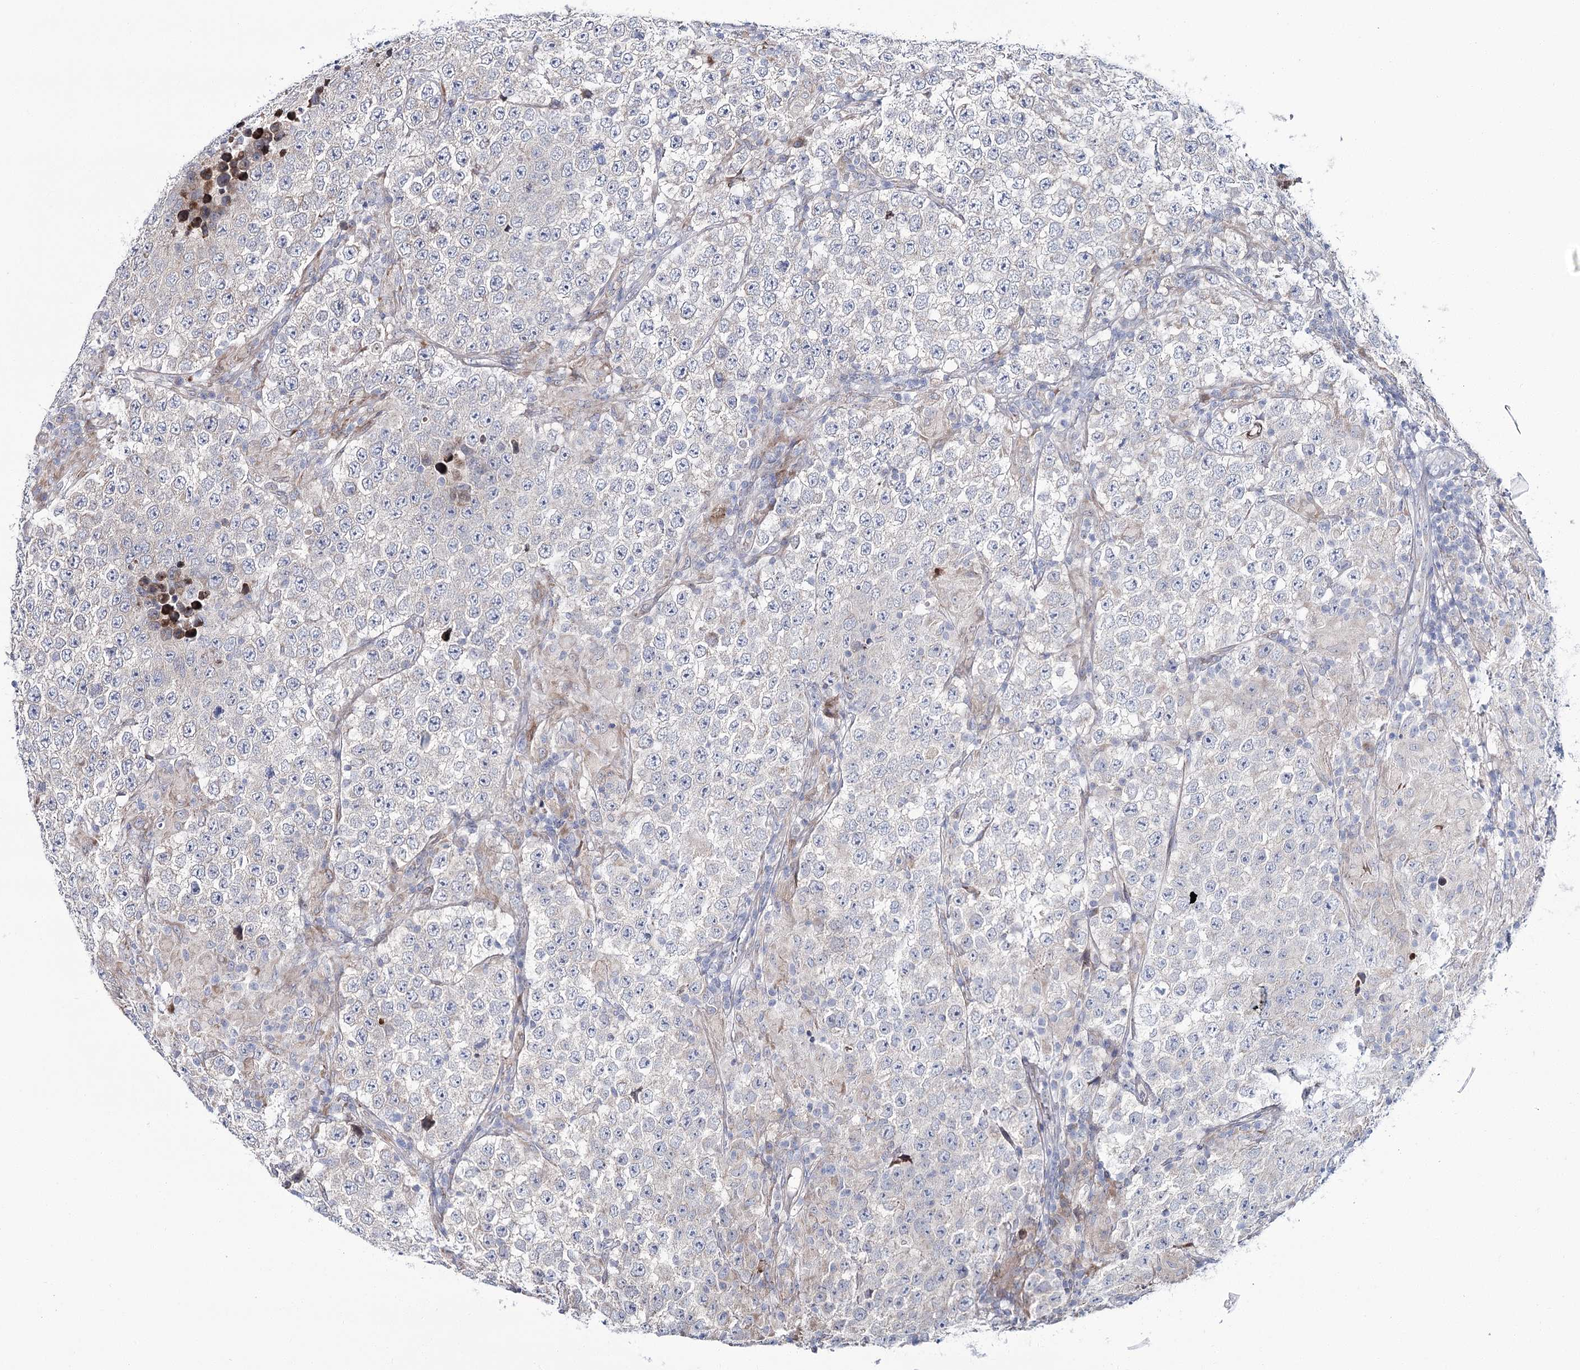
{"staining": {"intensity": "negative", "quantity": "none", "location": "none"}, "tissue": "testis cancer", "cell_type": "Tumor cells", "image_type": "cancer", "snomed": [{"axis": "morphology", "description": "Normal tissue, NOS"}, {"axis": "morphology", "description": "Urothelial carcinoma, High grade"}, {"axis": "morphology", "description": "Seminoma, NOS"}, {"axis": "morphology", "description": "Carcinoma, Embryonal, NOS"}, {"axis": "topography", "description": "Urinary bladder"}, {"axis": "topography", "description": "Testis"}], "caption": "IHC of human testis cancer shows no staining in tumor cells.", "gene": "CPLANE1", "patient": {"sex": "male", "age": 41}}